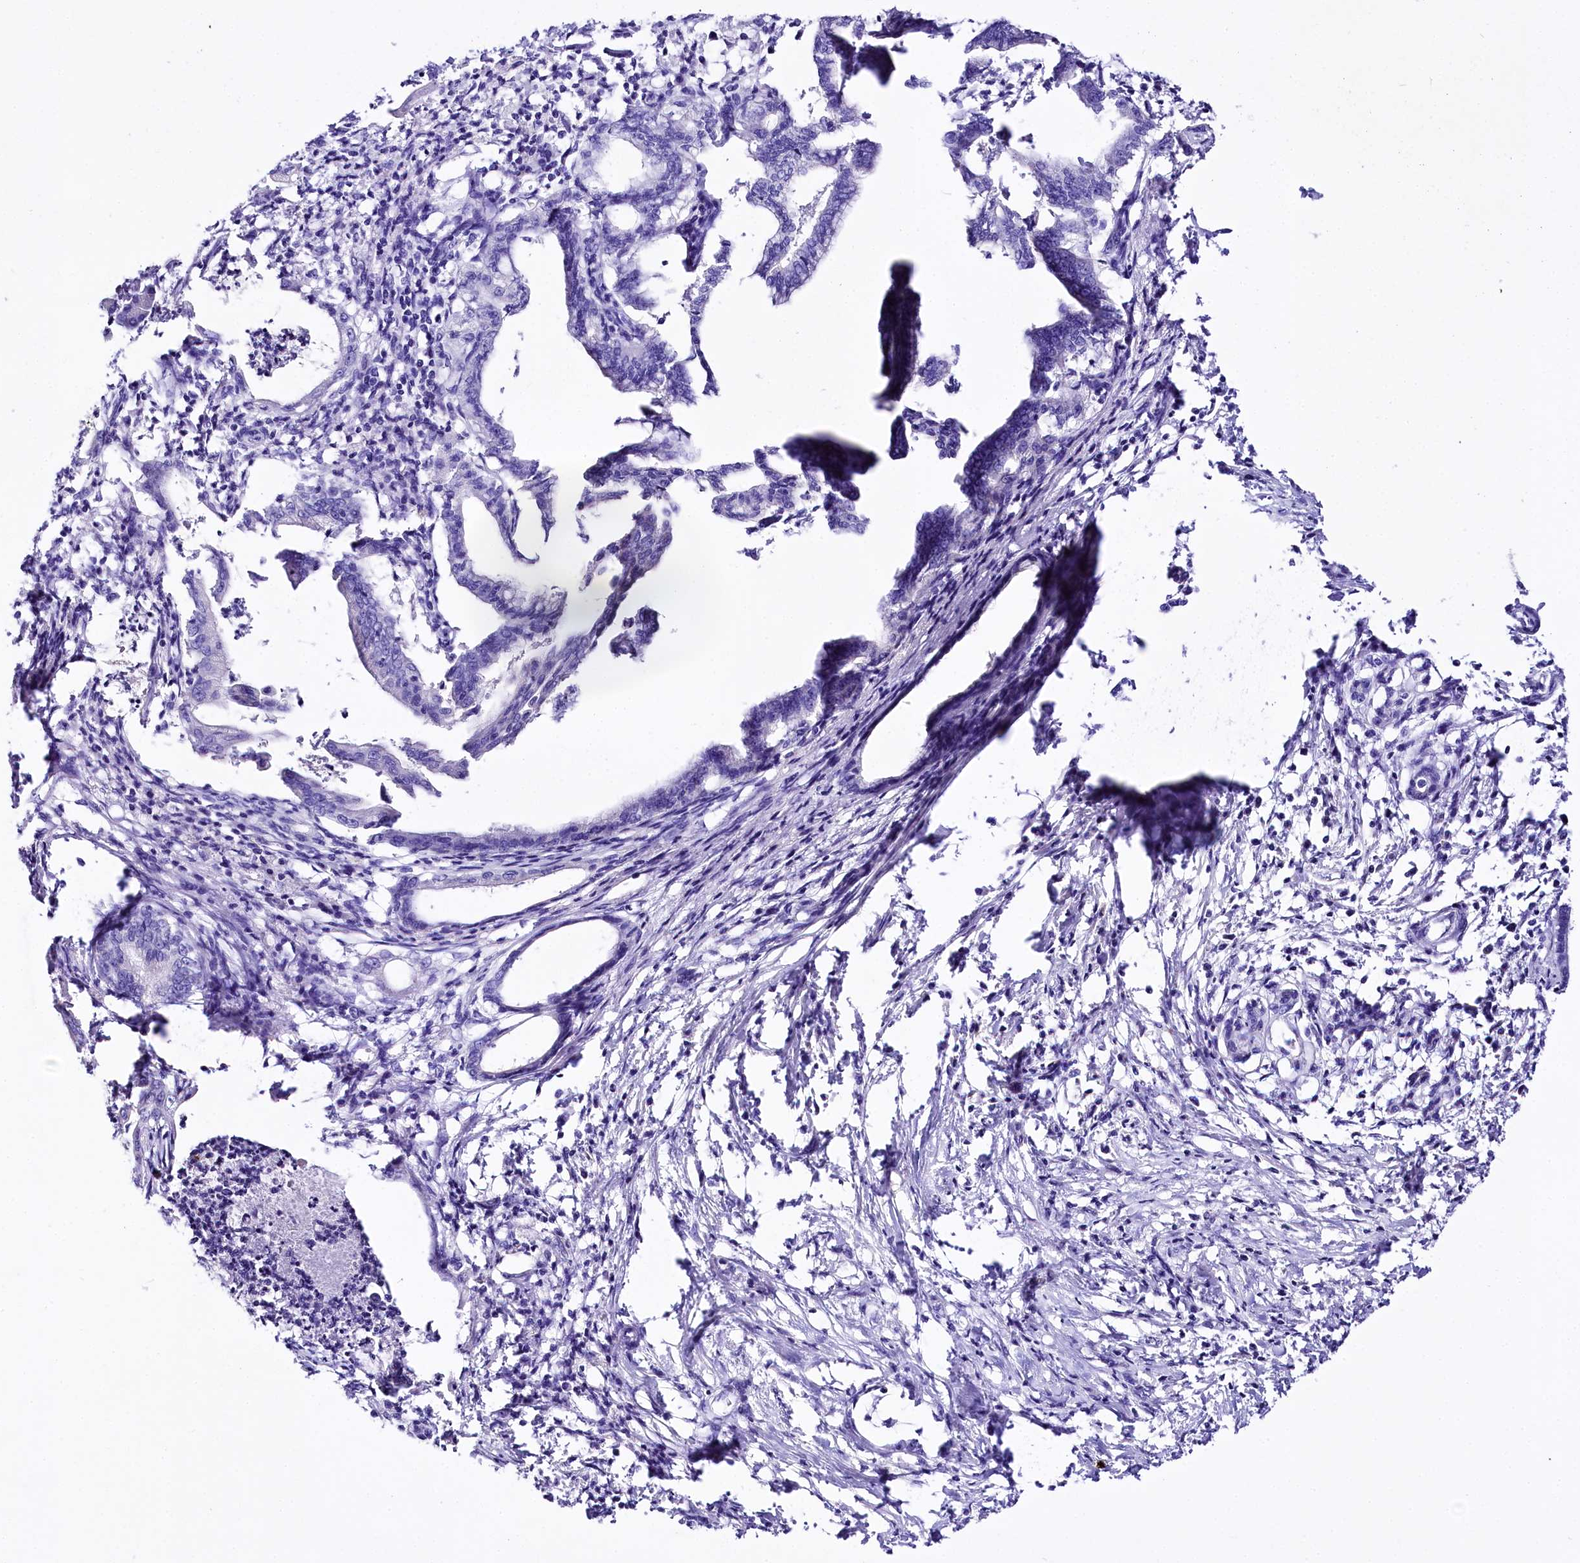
{"staining": {"intensity": "negative", "quantity": "none", "location": "none"}, "tissue": "pancreatic cancer", "cell_type": "Tumor cells", "image_type": "cancer", "snomed": [{"axis": "morphology", "description": "Adenocarcinoma, NOS"}, {"axis": "topography", "description": "Pancreas"}], "caption": "Immunohistochemical staining of human pancreatic adenocarcinoma shows no significant positivity in tumor cells.", "gene": "A2ML1", "patient": {"sex": "female", "age": 55}}